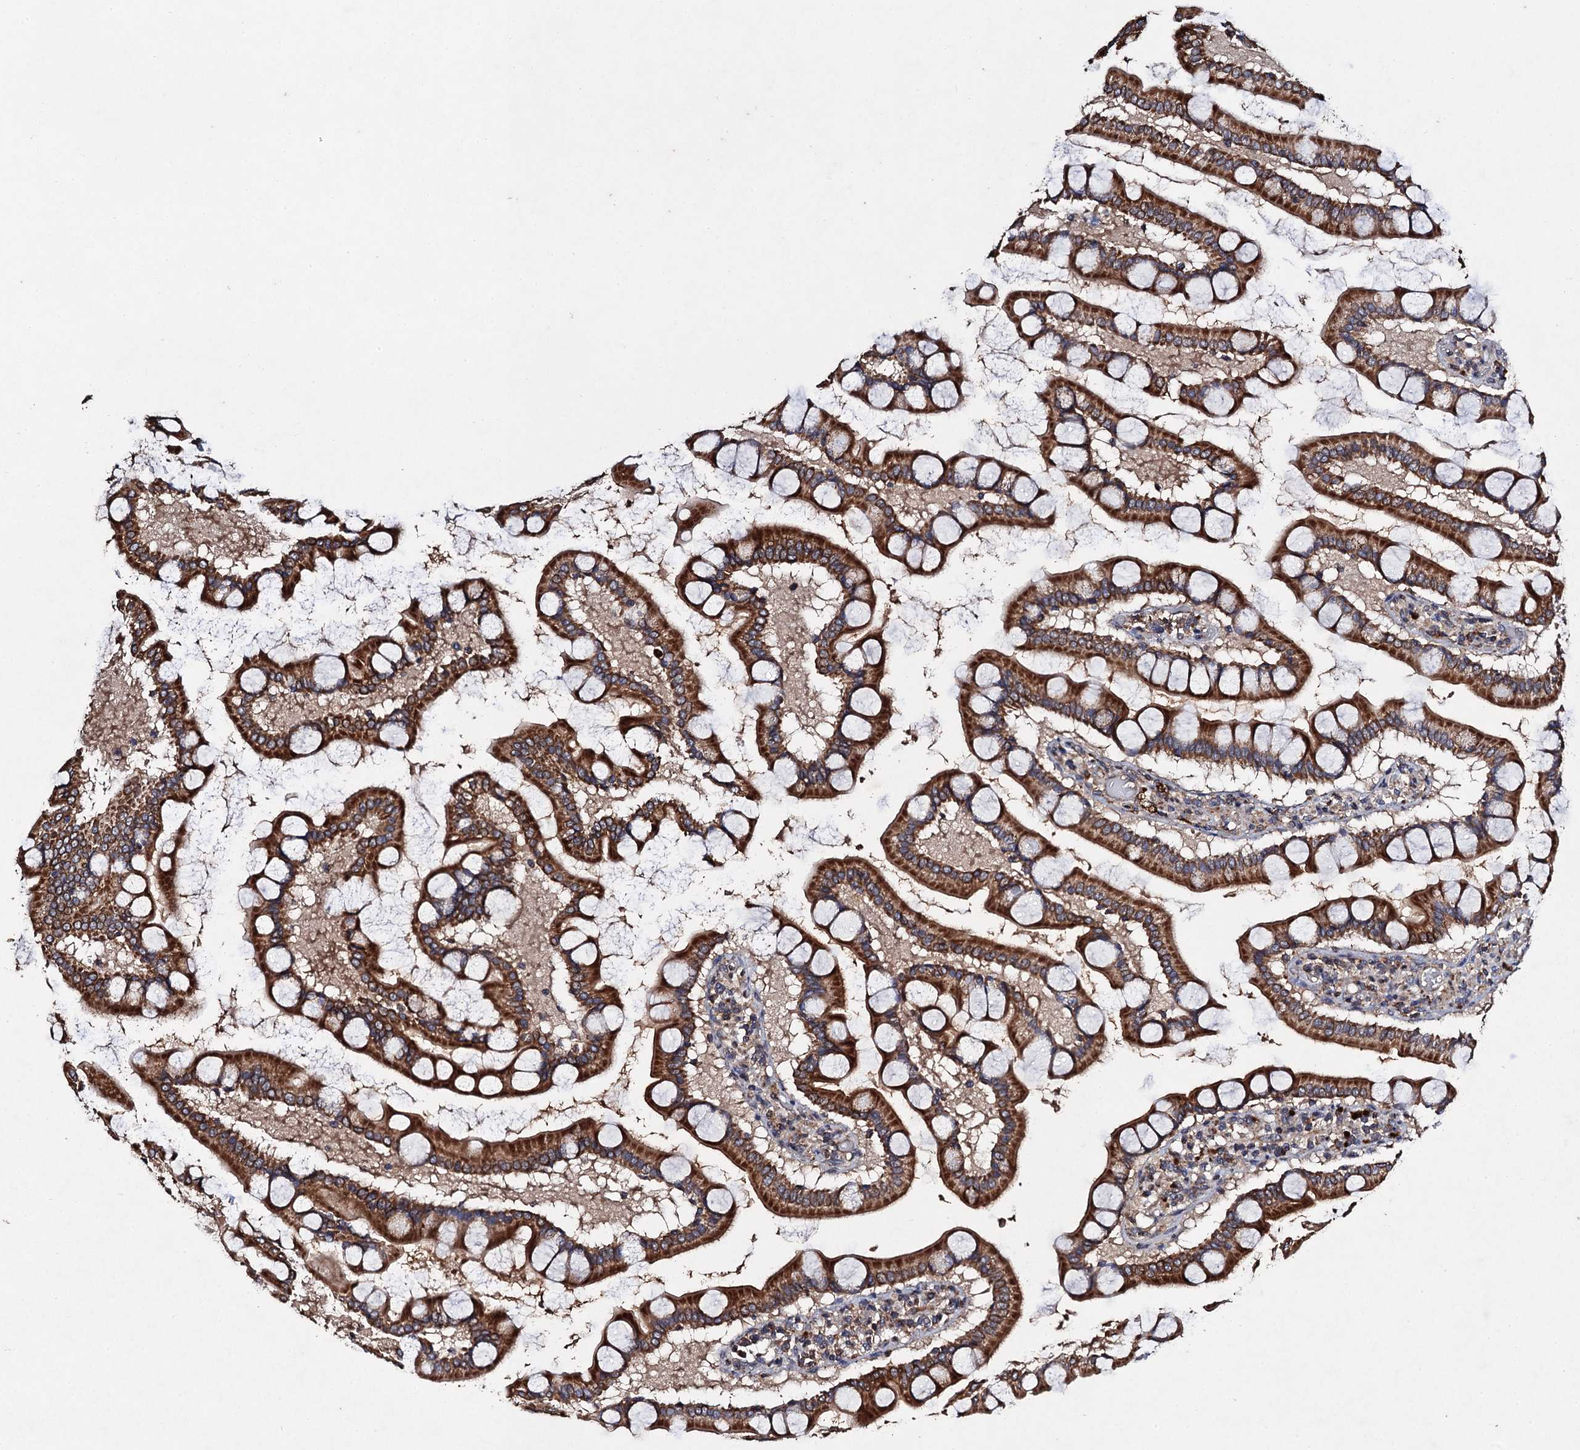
{"staining": {"intensity": "moderate", "quantity": ">75%", "location": "cytoplasmic/membranous"}, "tissue": "small intestine", "cell_type": "Glandular cells", "image_type": "normal", "snomed": [{"axis": "morphology", "description": "Normal tissue, NOS"}, {"axis": "topography", "description": "Small intestine"}], "caption": "Small intestine was stained to show a protein in brown. There is medium levels of moderate cytoplasmic/membranous expression in approximately >75% of glandular cells. (Brightfield microscopy of DAB IHC at high magnification).", "gene": "NDUFA13", "patient": {"sex": "male", "age": 41}}